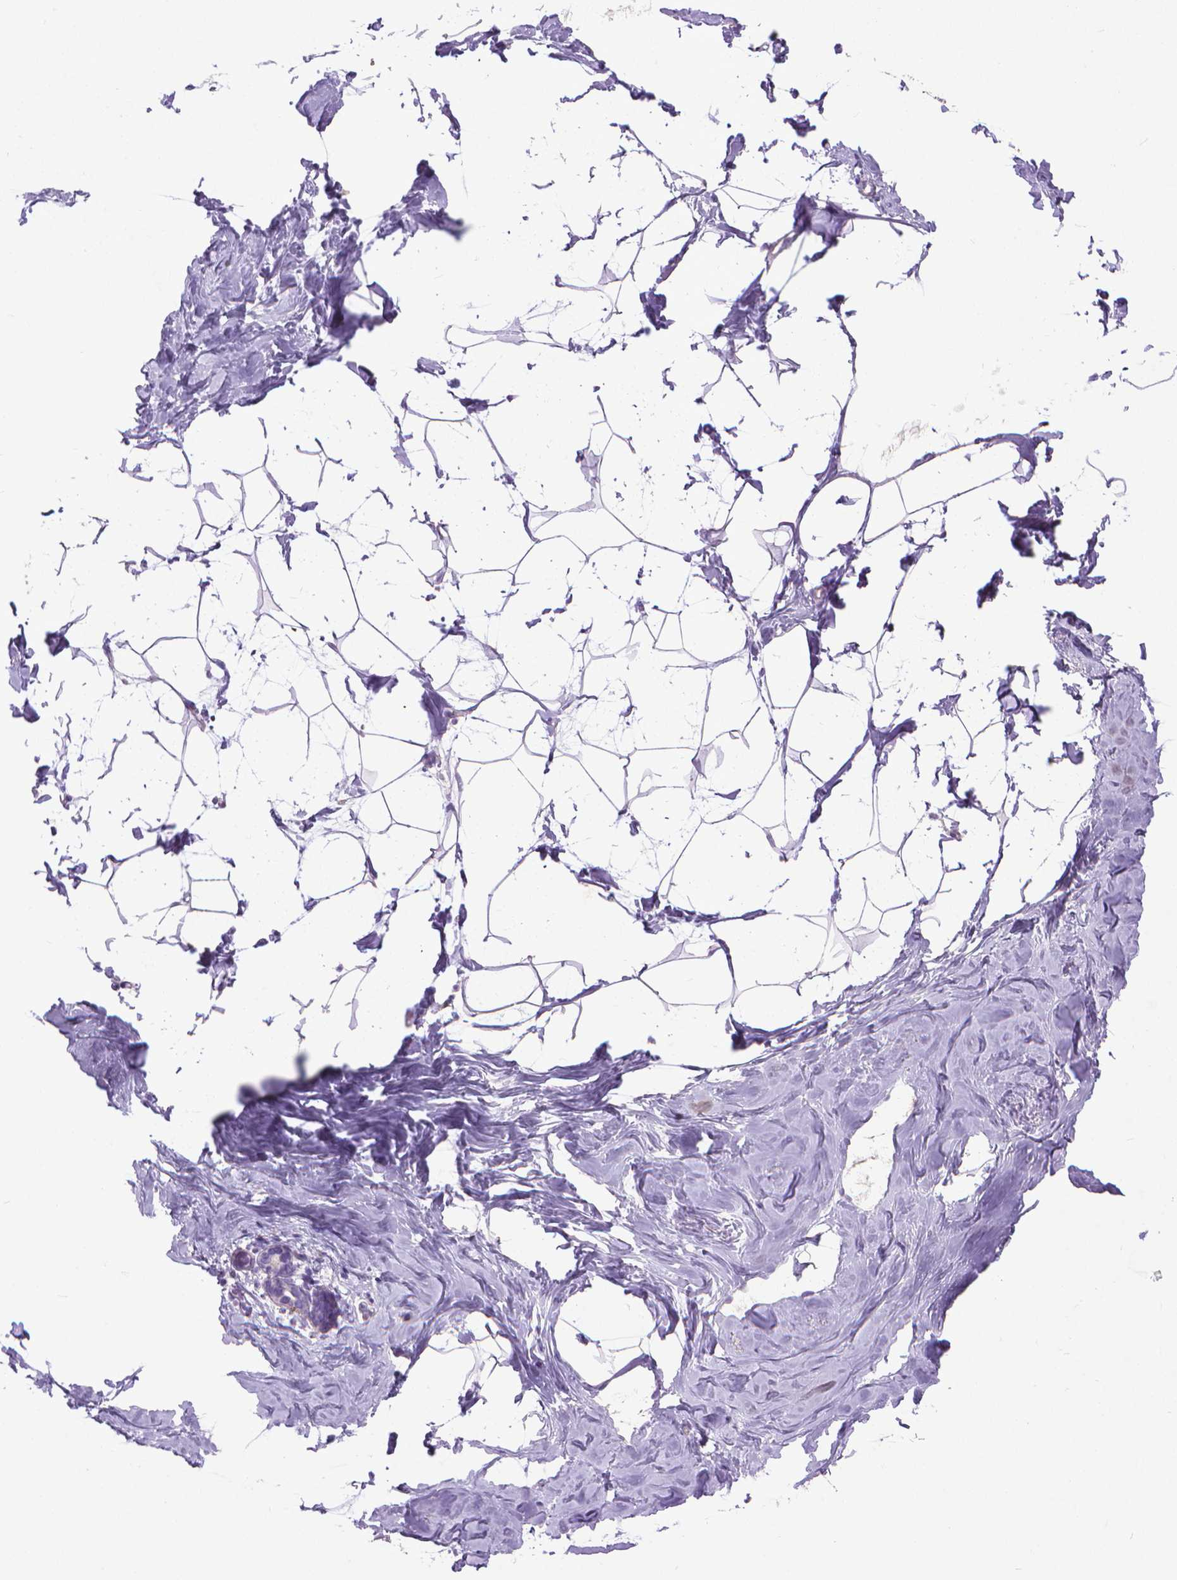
{"staining": {"intensity": "negative", "quantity": "none", "location": "none"}, "tissue": "breast", "cell_type": "Adipocytes", "image_type": "normal", "snomed": [{"axis": "morphology", "description": "Normal tissue, NOS"}, {"axis": "topography", "description": "Breast"}], "caption": "Immunohistochemical staining of benign breast displays no significant staining in adipocytes.", "gene": "KRT5", "patient": {"sex": "female", "age": 32}}